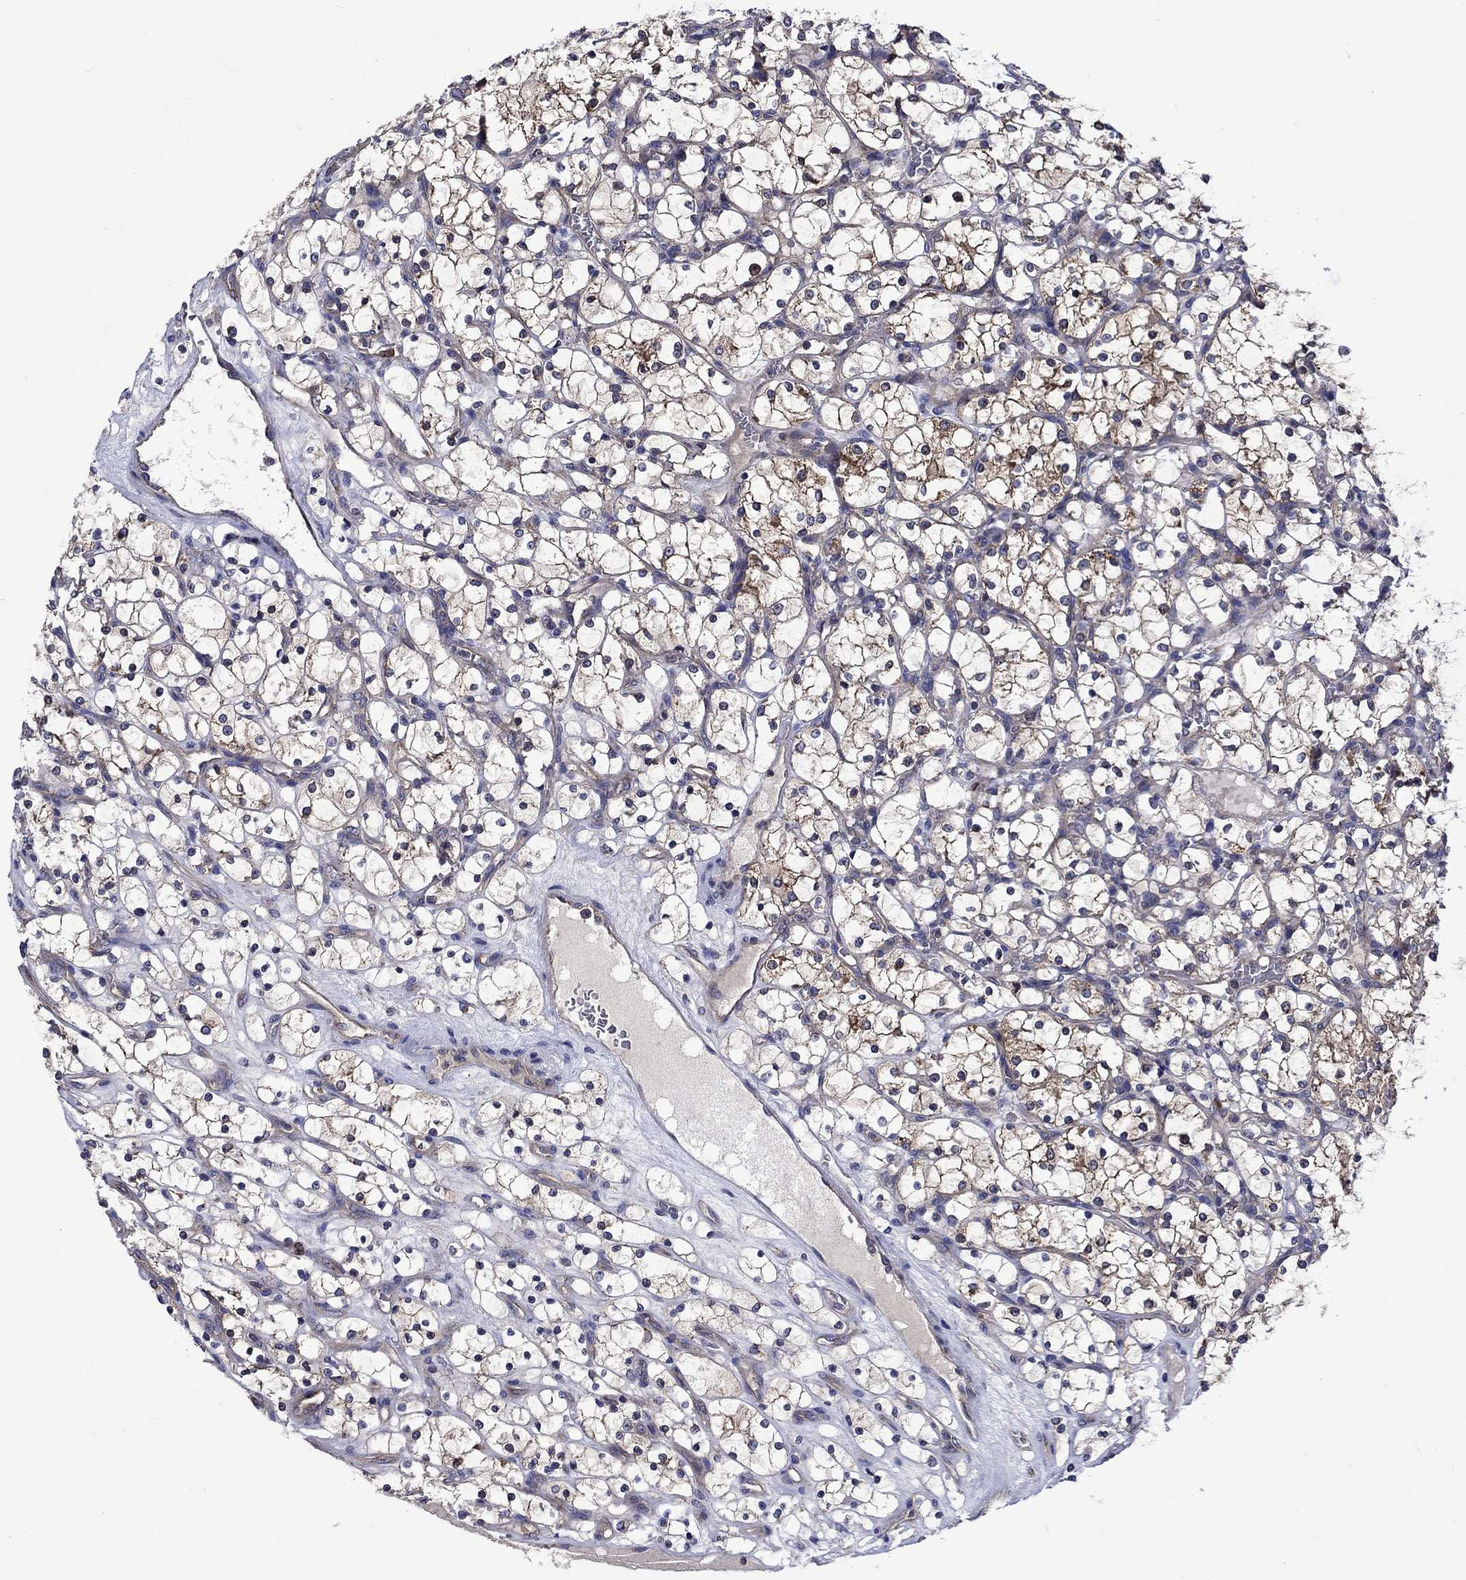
{"staining": {"intensity": "moderate", "quantity": "<25%", "location": "cytoplasmic/membranous"}, "tissue": "renal cancer", "cell_type": "Tumor cells", "image_type": "cancer", "snomed": [{"axis": "morphology", "description": "Adenocarcinoma, NOS"}, {"axis": "topography", "description": "Kidney"}], "caption": "Immunohistochemical staining of adenocarcinoma (renal) reveals low levels of moderate cytoplasmic/membranous staining in approximately <25% of tumor cells. (DAB (3,3'-diaminobenzidine) IHC, brown staining for protein, blue staining for nuclei).", "gene": "KIF22", "patient": {"sex": "female", "age": 69}}